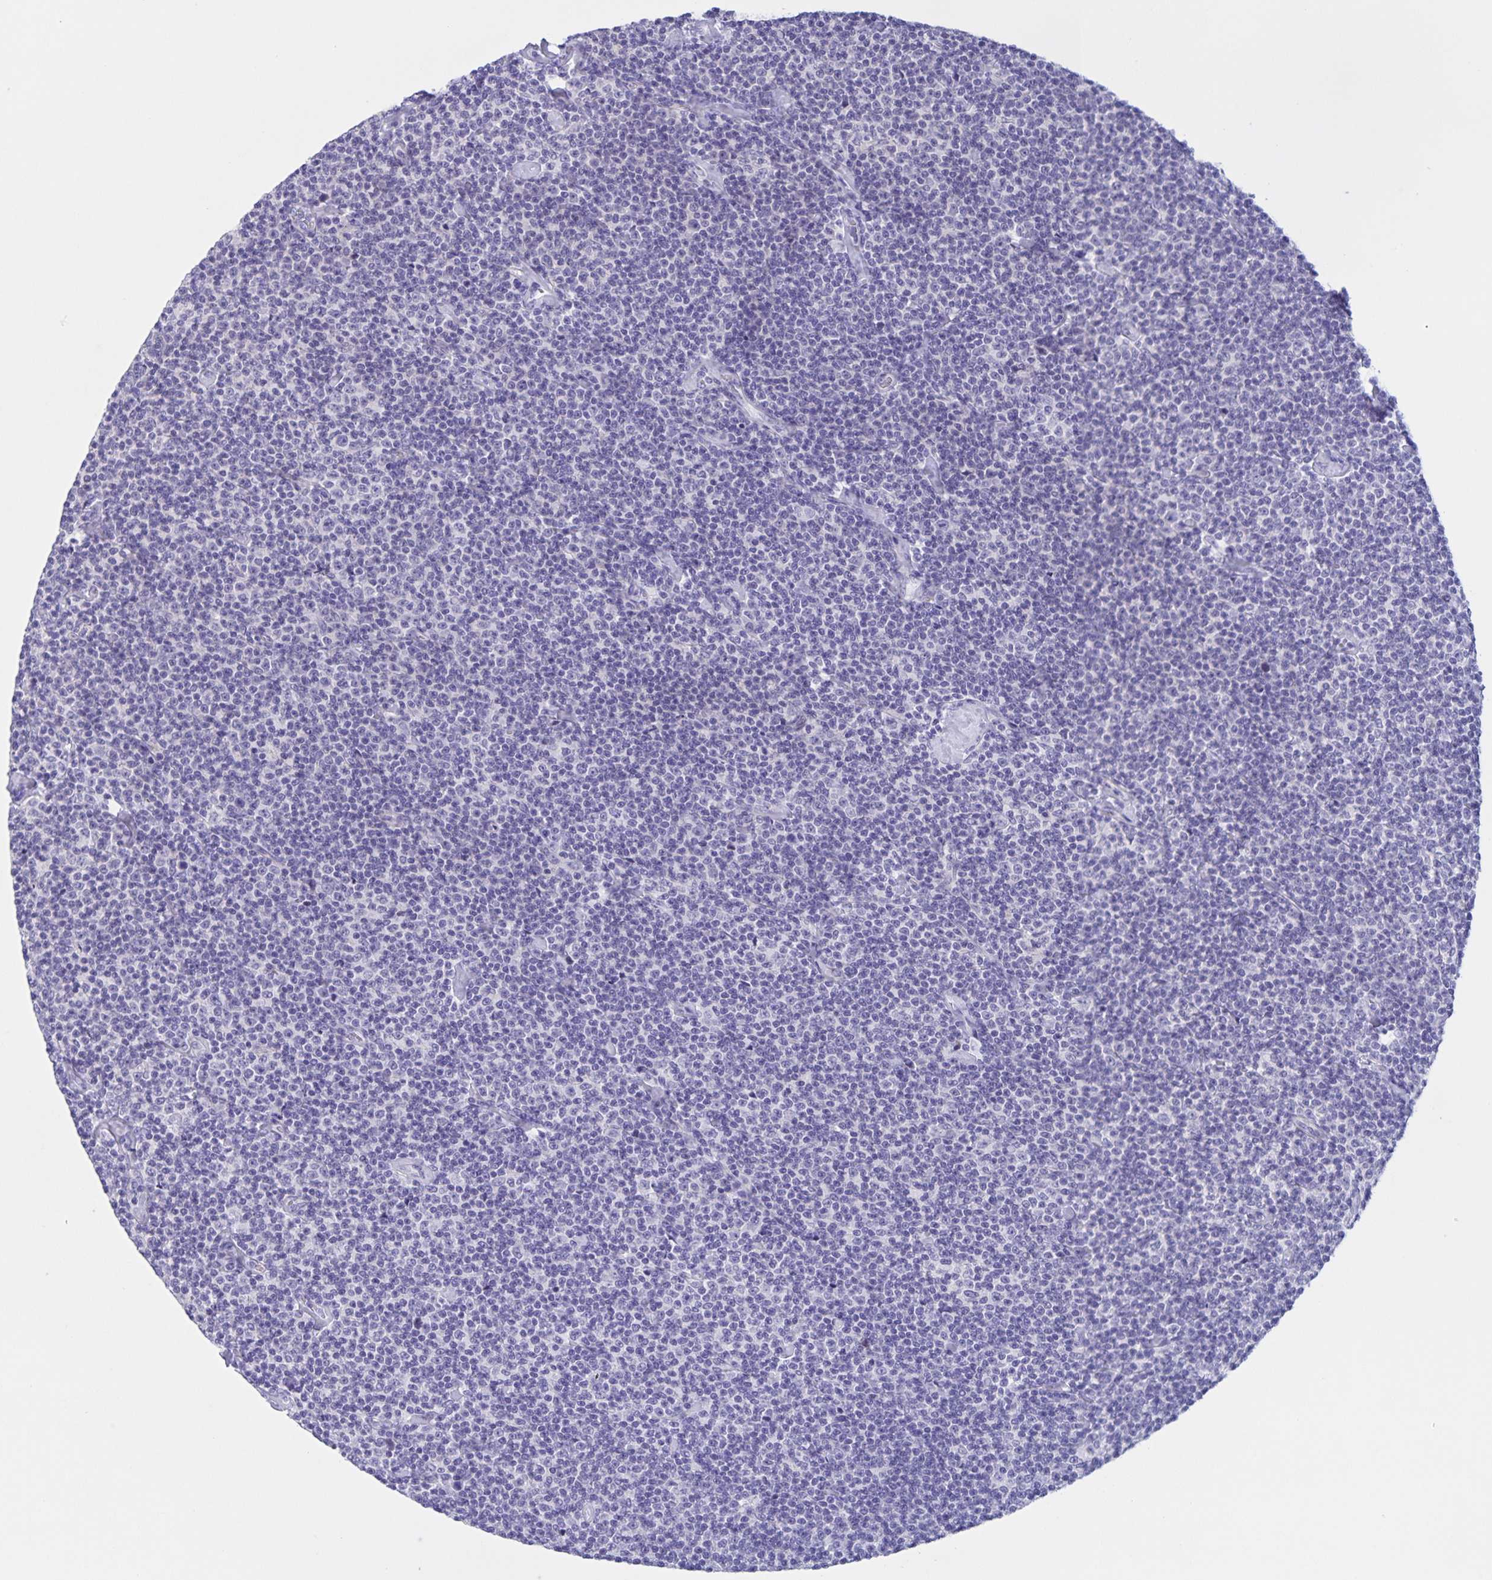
{"staining": {"intensity": "negative", "quantity": "none", "location": "none"}, "tissue": "lymphoma", "cell_type": "Tumor cells", "image_type": "cancer", "snomed": [{"axis": "morphology", "description": "Malignant lymphoma, non-Hodgkin's type, Low grade"}, {"axis": "topography", "description": "Lymph node"}], "caption": "The photomicrograph exhibits no significant expression in tumor cells of lymphoma.", "gene": "DMGDH", "patient": {"sex": "male", "age": 81}}